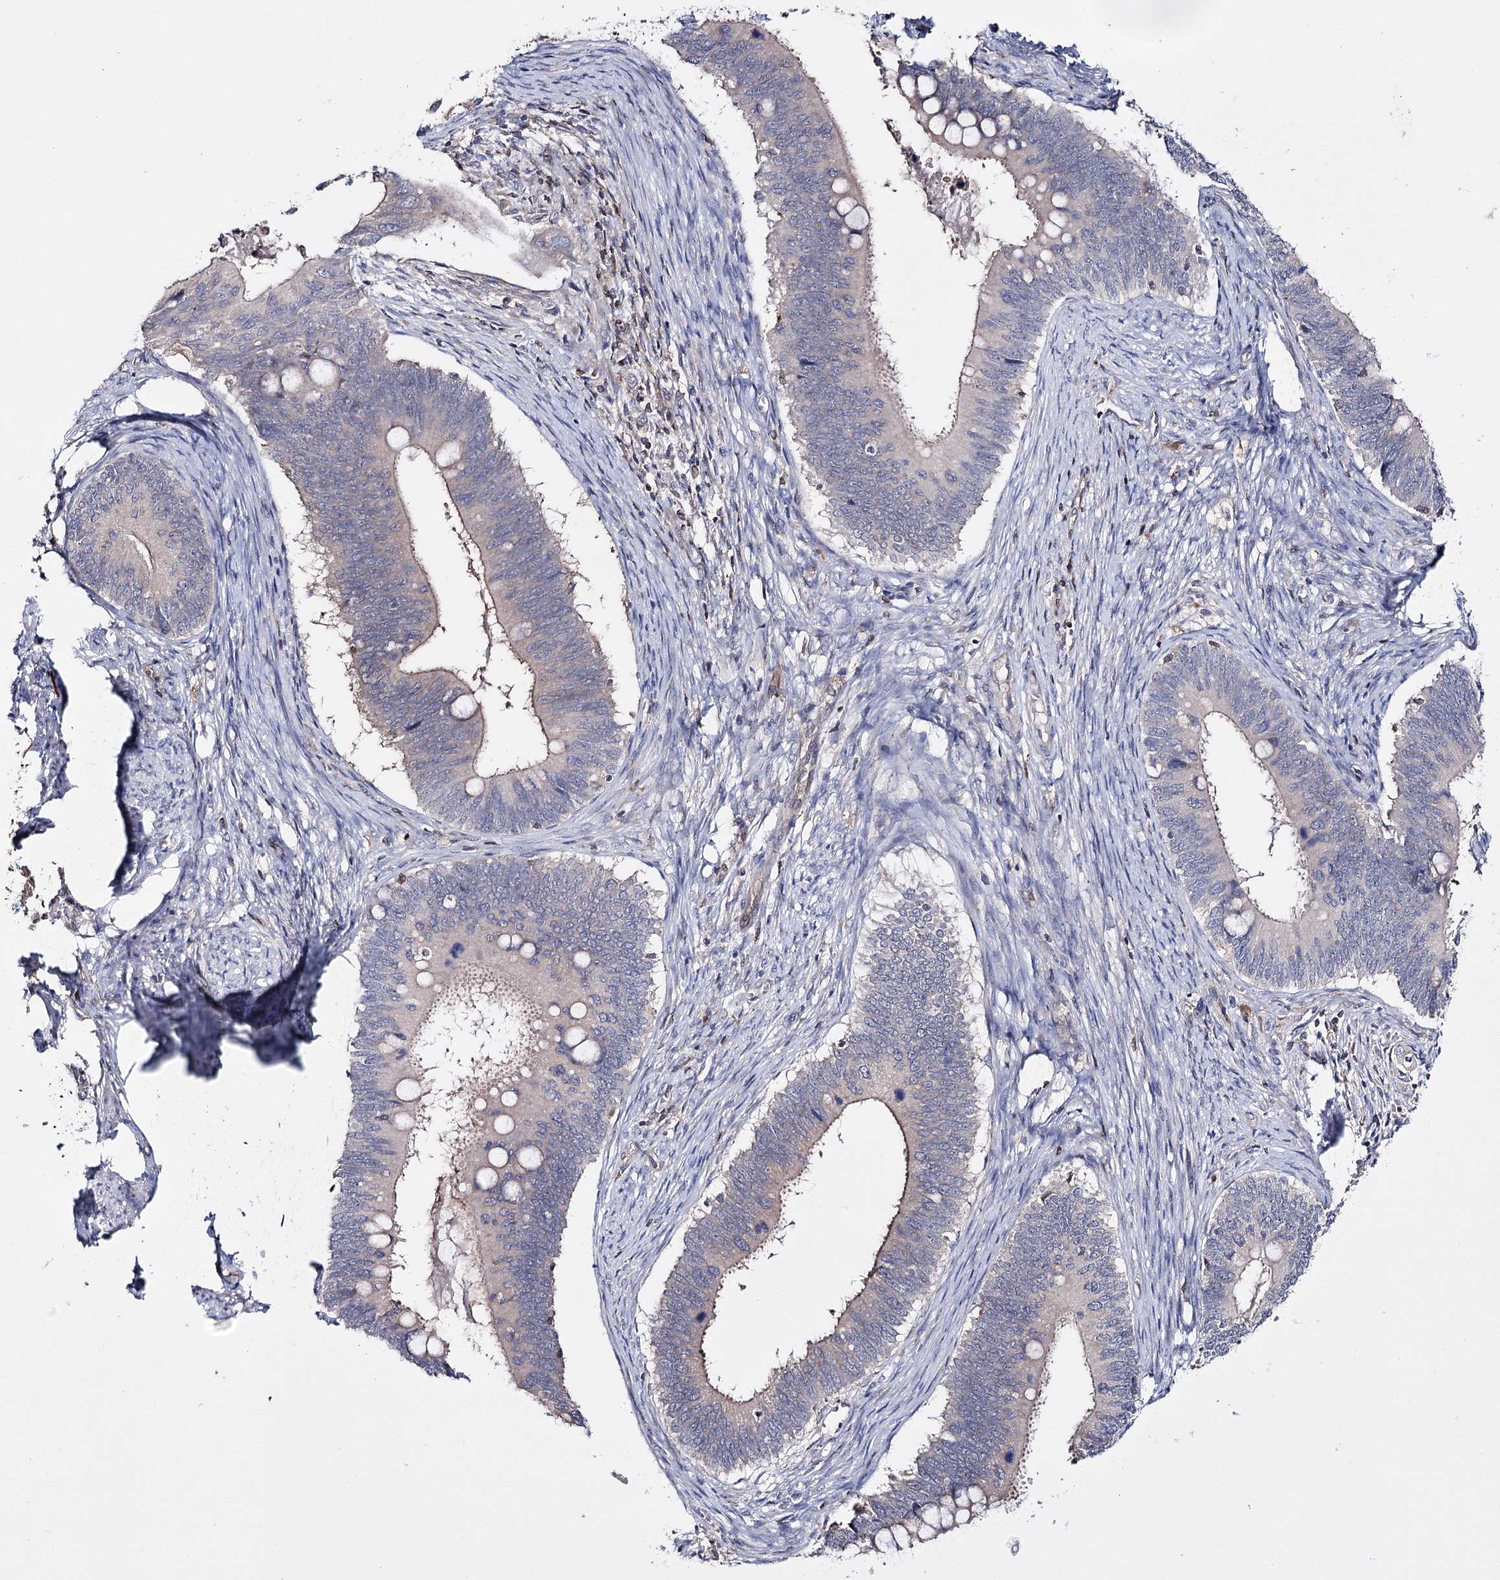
{"staining": {"intensity": "negative", "quantity": "none", "location": "none"}, "tissue": "cervical cancer", "cell_type": "Tumor cells", "image_type": "cancer", "snomed": [{"axis": "morphology", "description": "Adenocarcinoma, NOS"}, {"axis": "topography", "description": "Cervix"}], "caption": "There is no significant expression in tumor cells of cervical cancer. (DAB (3,3'-diaminobenzidine) immunohistochemistry with hematoxylin counter stain).", "gene": "PTER", "patient": {"sex": "female", "age": 42}}